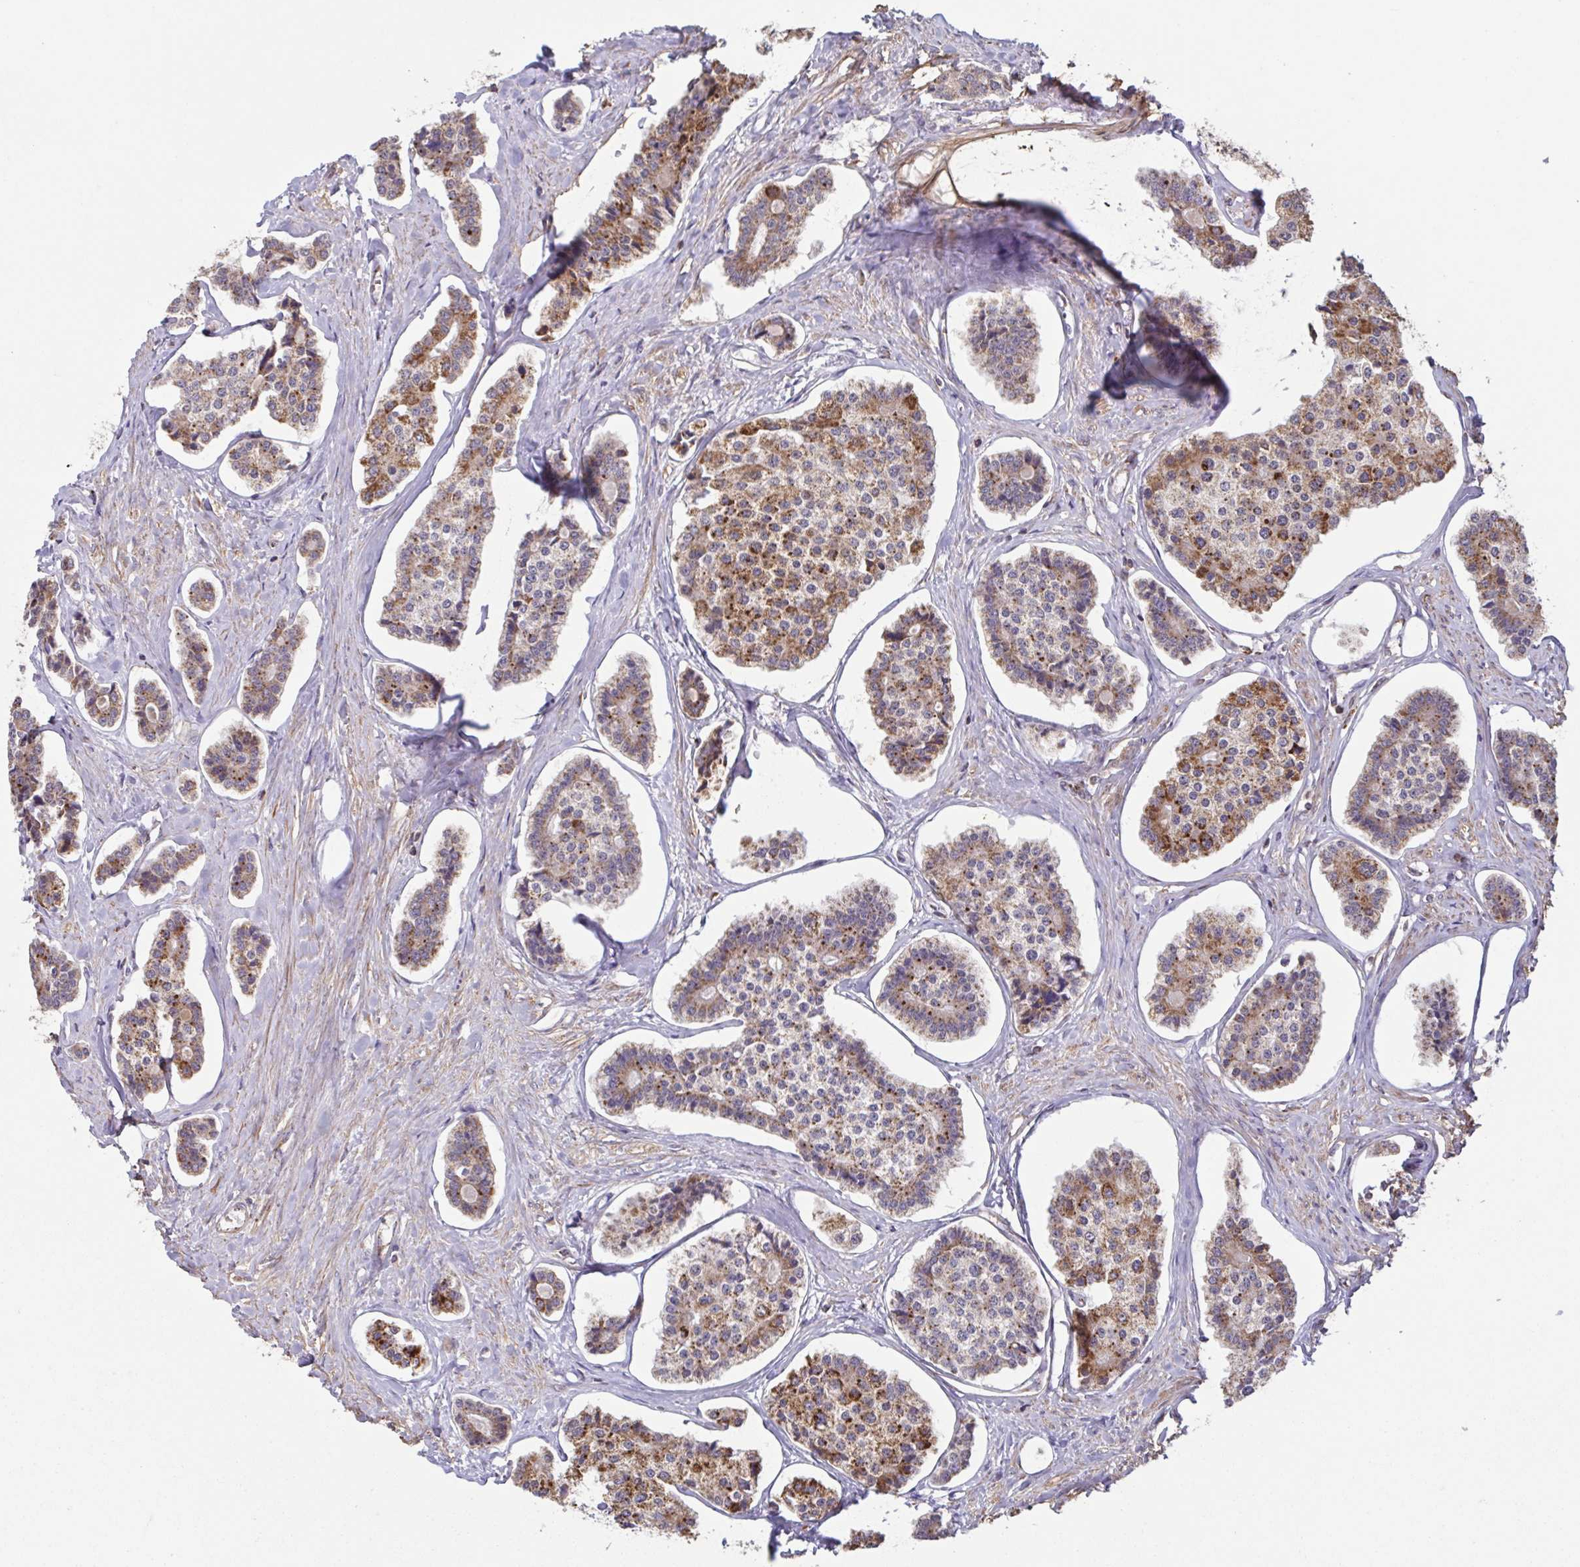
{"staining": {"intensity": "moderate", "quantity": ">75%", "location": "cytoplasmic/membranous"}, "tissue": "carcinoid", "cell_type": "Tumor cells", "image_type": "cancer", "snomed": [{"axis": "morphology", "description": "Carcinoid, malignant, NOS"}, {"axis": "topography", "description": "Small intestine"}], "caption": "IHC (DAB) staining of human carcinoid reveals moderate cytoplasmic/membranous protein positivity in about >75% of tumor cells. (DAB (3,3'-diaminobenzidine) IHC, brown staining for protein, blue staining for nuclei).", "gene": "DIP2B", "patient": {"sex": "female", "age": 65}}